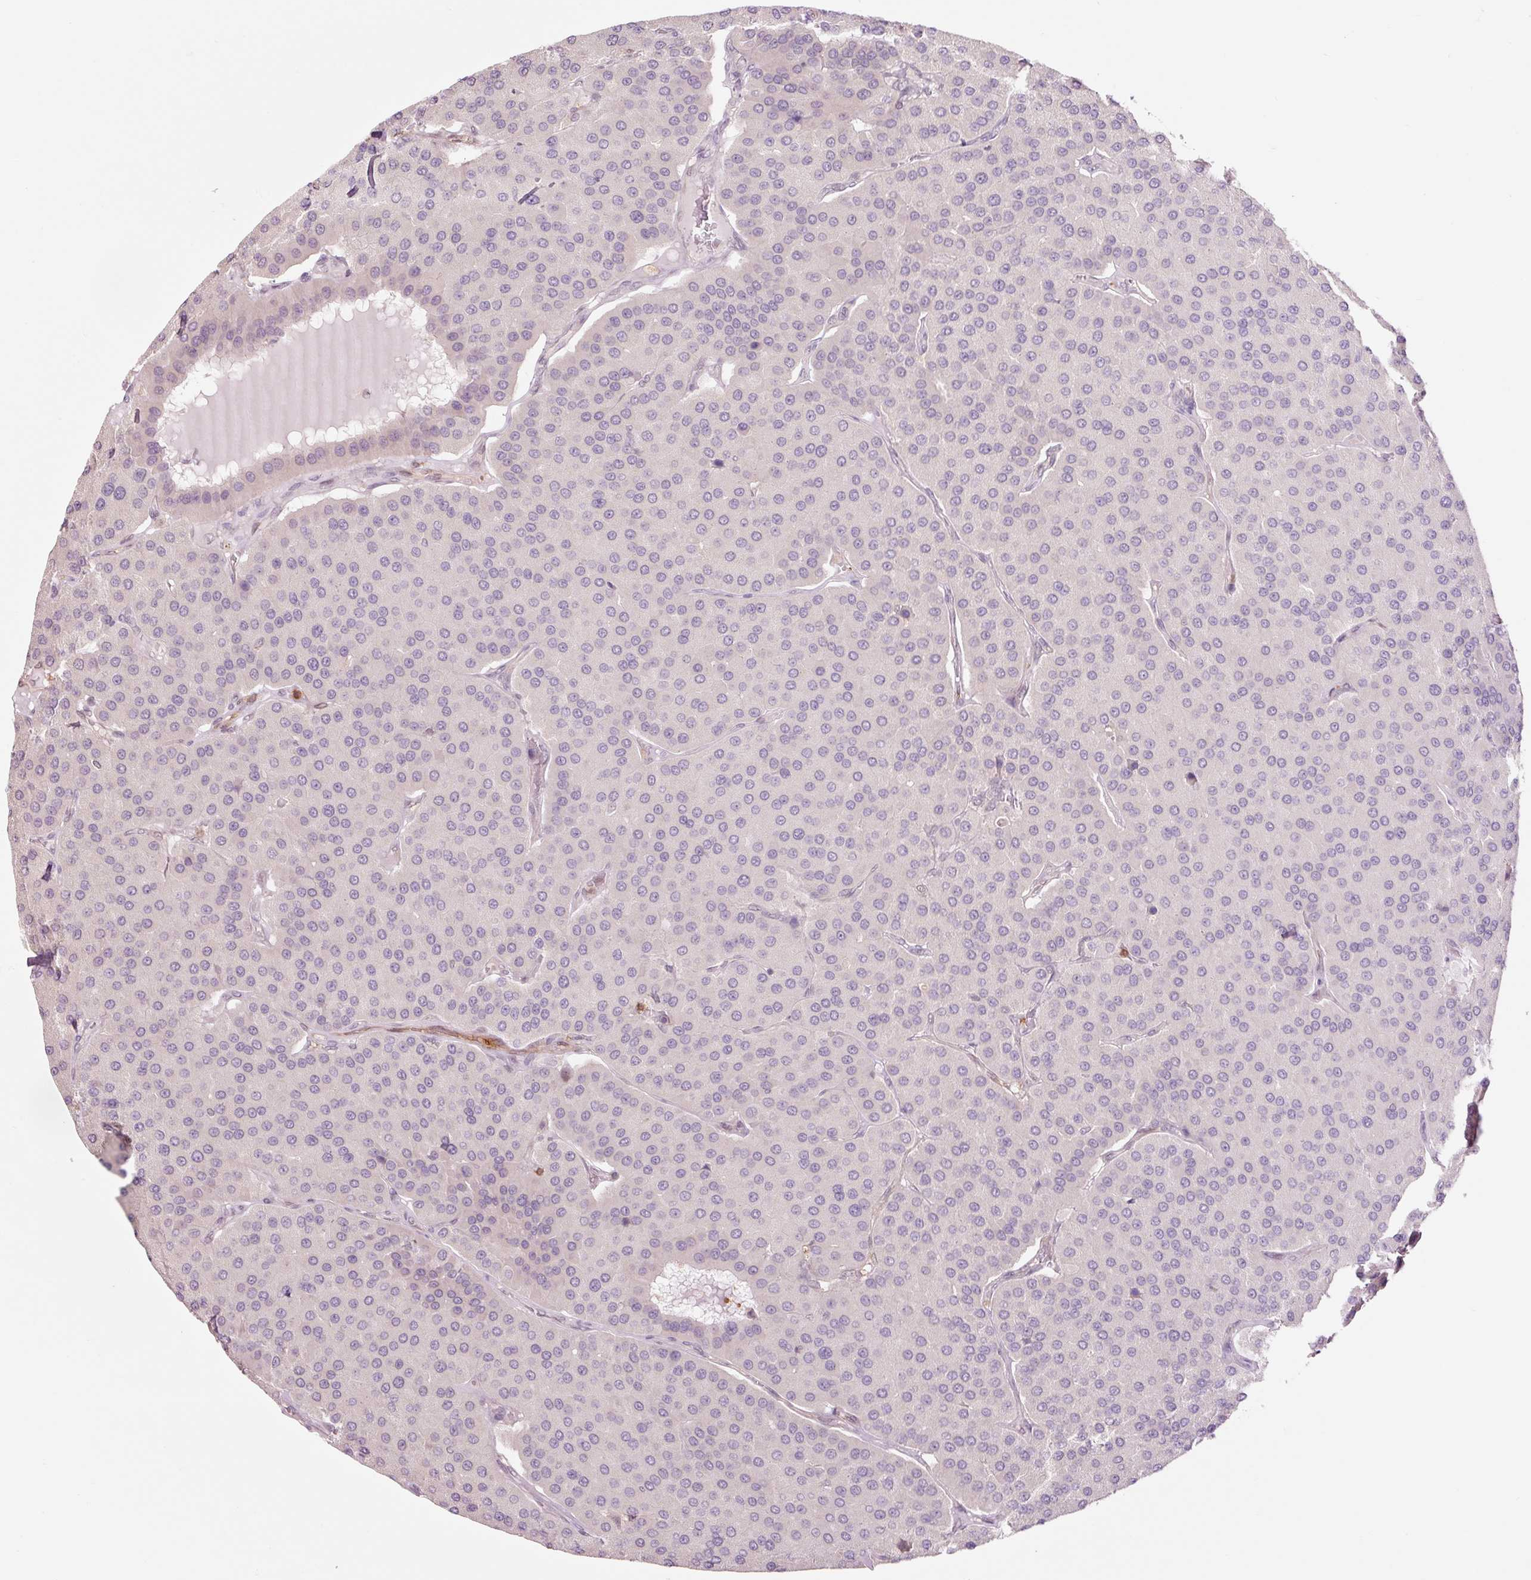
{"staining": {"intensity": "negative", "quantity": "none", "location": "none"}, "tissue": "parathyroid gland", "cell_type": "Glandular cells", "image_type": "normal", "snomed": [{"axis": "morphology", "description": "Normal tissue, NOS"}, {"axis": "morphology", "description": "Adenoma, NOS"}, {"axis": "topography", "description": "Parathyroid gland"}], "caption": "An IHC histopathology image of unremarkable parathyroid gland is shown. There is no staining in glandular cells of parathyroid gland. (Stains: DAB (3,3'-diaminobenzidine) immunohistochemistry with hematoxylin counter stain, Microscopy: brightfield microscopy at high magnification).", "gene": "FBXL14", "patient": {"sex": "female", "age": 86}}